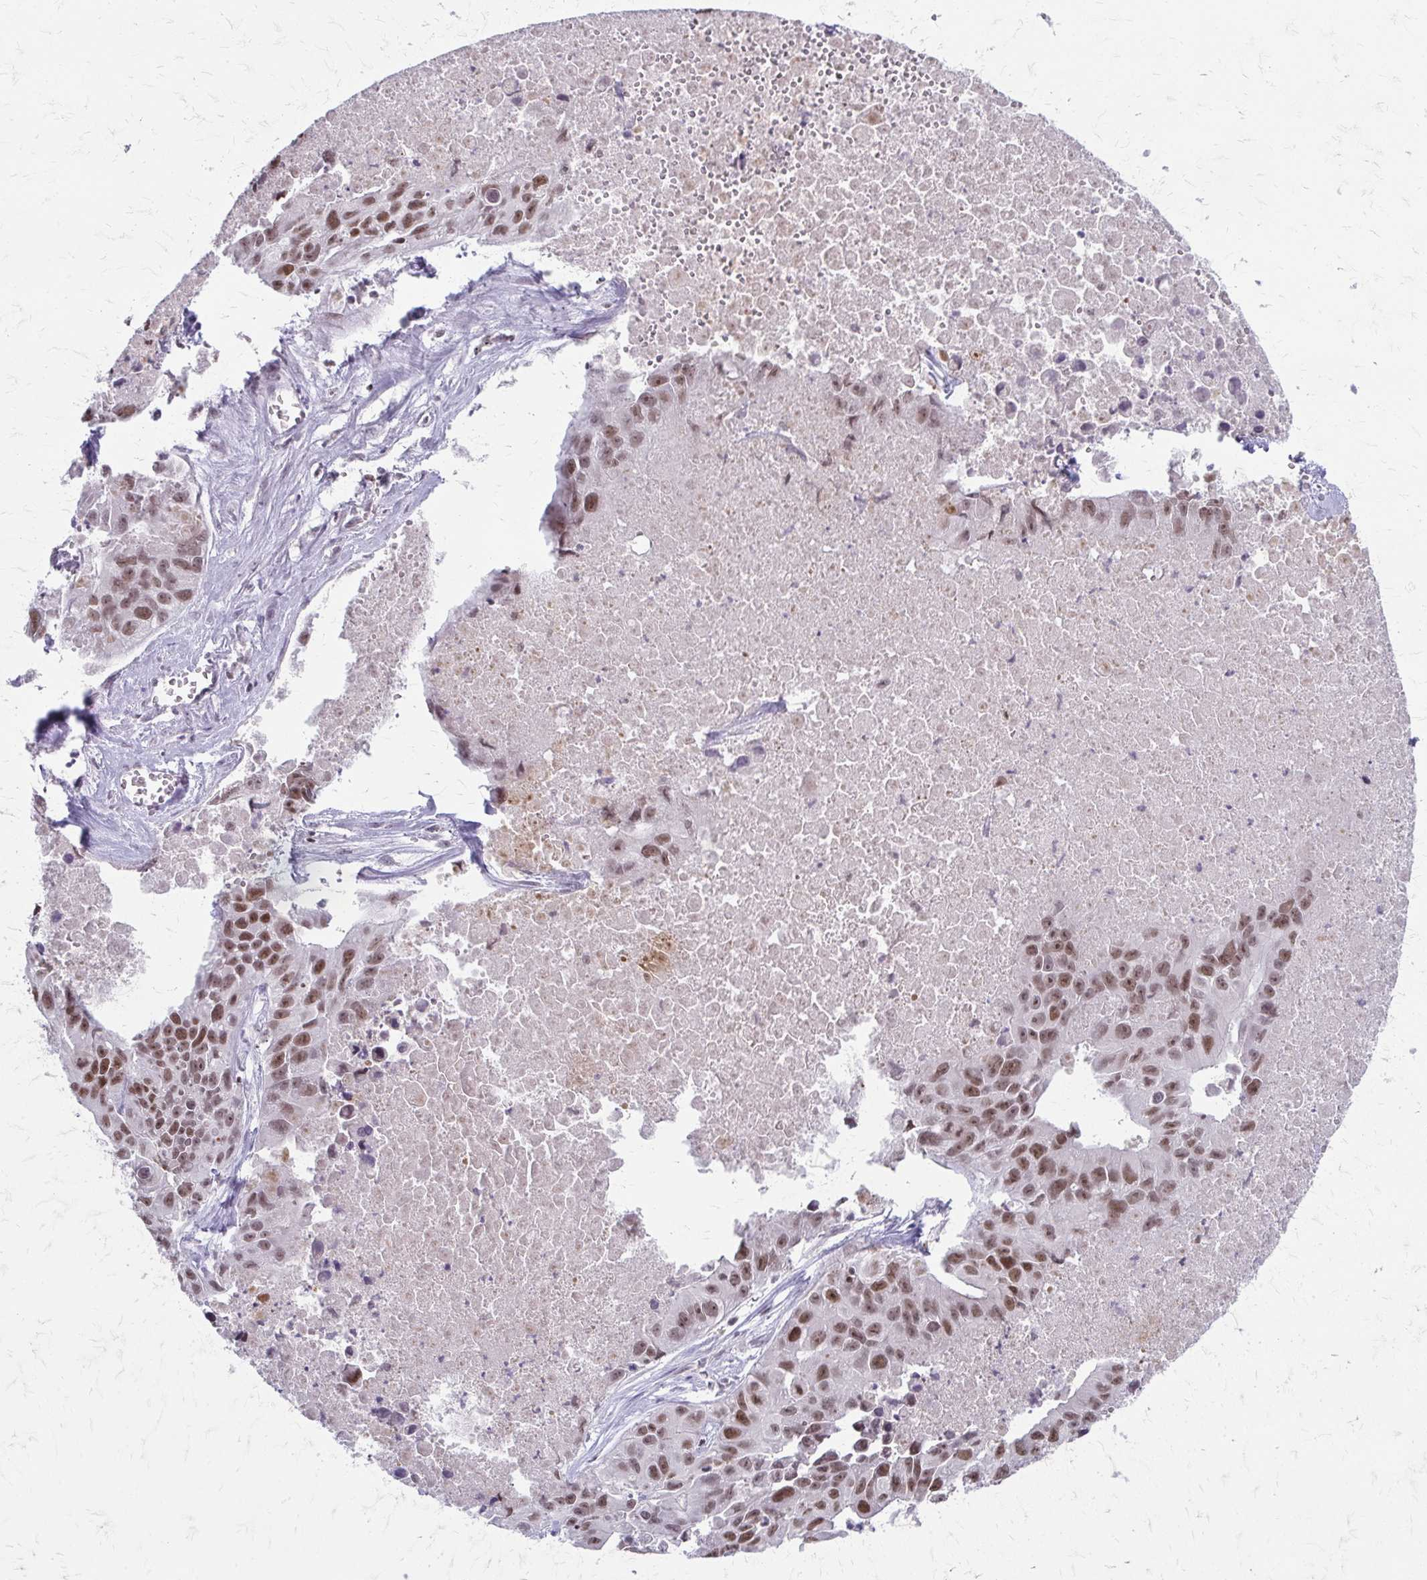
{"staining": {"intensity": "moderate", "quantity": ">75%", "location": "nuclear"}, "tissue": "lung cancer", "cell_type": "Tumor cells", "image_type": "cancer", "snomed": [{"axis": "morphology", "description": "Adenocarcinoma, NOS"}, {"axis": "topography", "description": "Lymph node"}, {"axis": "topography", "description": "Lung"}], "caption": "Immunohistochemical staining of lung cancer (adenocarcinoma) reveals medium levels of moderate nuclear protein staining in approximately >75% of tumor cells. The staining was performed using DAB (3,3'-diaminobenzidine), with brown indicating positive protein expression. Nuclei are stained blue with hematoxylin.", "gene": "EED", "patient": {"sex": "male", "age": 64}}